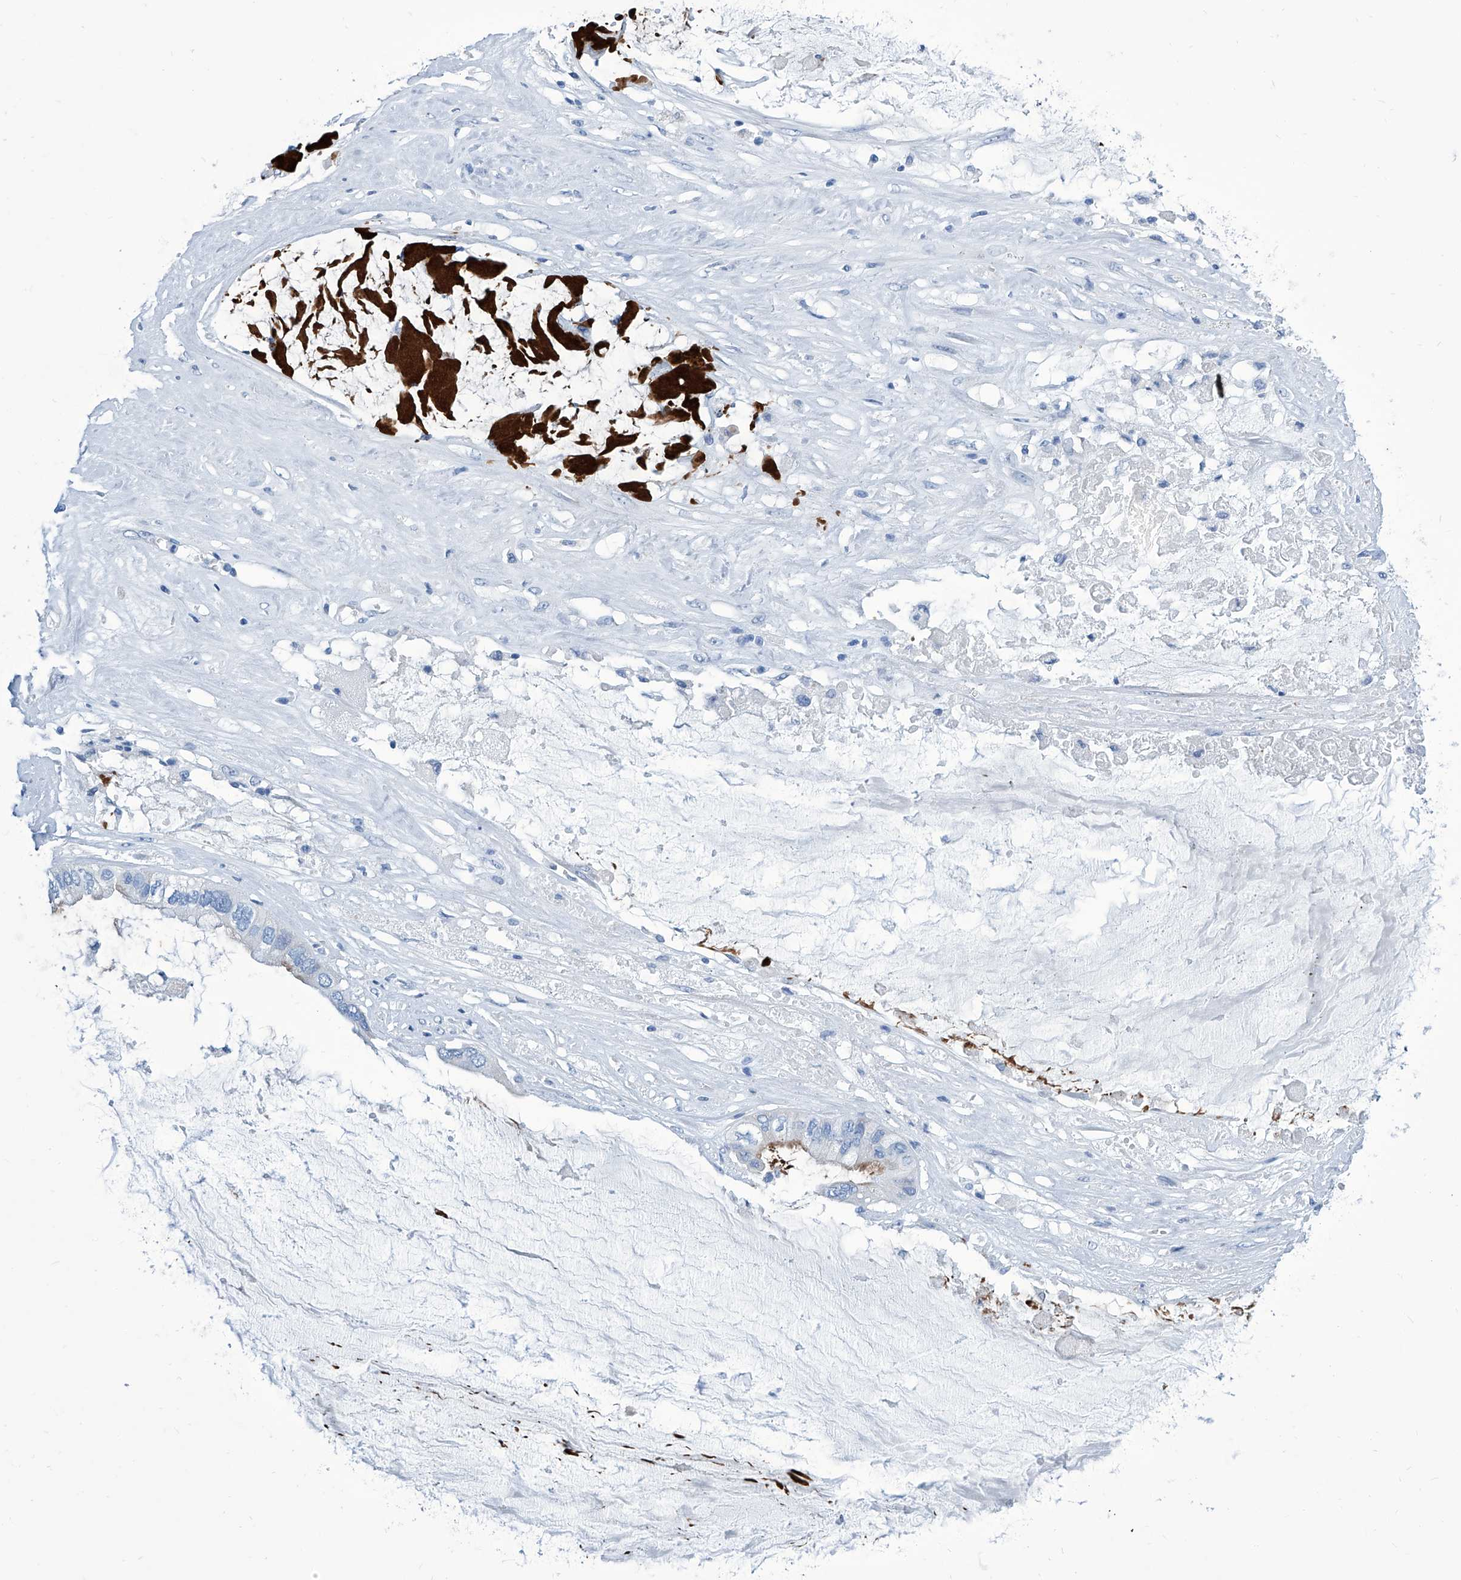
{"staining": {"intensity": "moderate", "quantity": "<25%", "location": "cytoplasmic/membranous"}, "tissue": "ovarian cancer", "cell_type": "Tumor cells", "image_type": "cancer", "snomed": [{"axis": "morphology", "description": "Cystadenocarcinoma, mucinous, NOS"}, {"axis": "topography", "description": "Ovary"}], "caption": "Immunohistochemical staining of mucinous cystadenocarcinoma (ovarian) exhibits moderate cytoplasmic/membranous protein positivity in approximately <25% of tumor cells.", "gene": "ZNF519", "patient": {"sex": "female", "age": 80}}